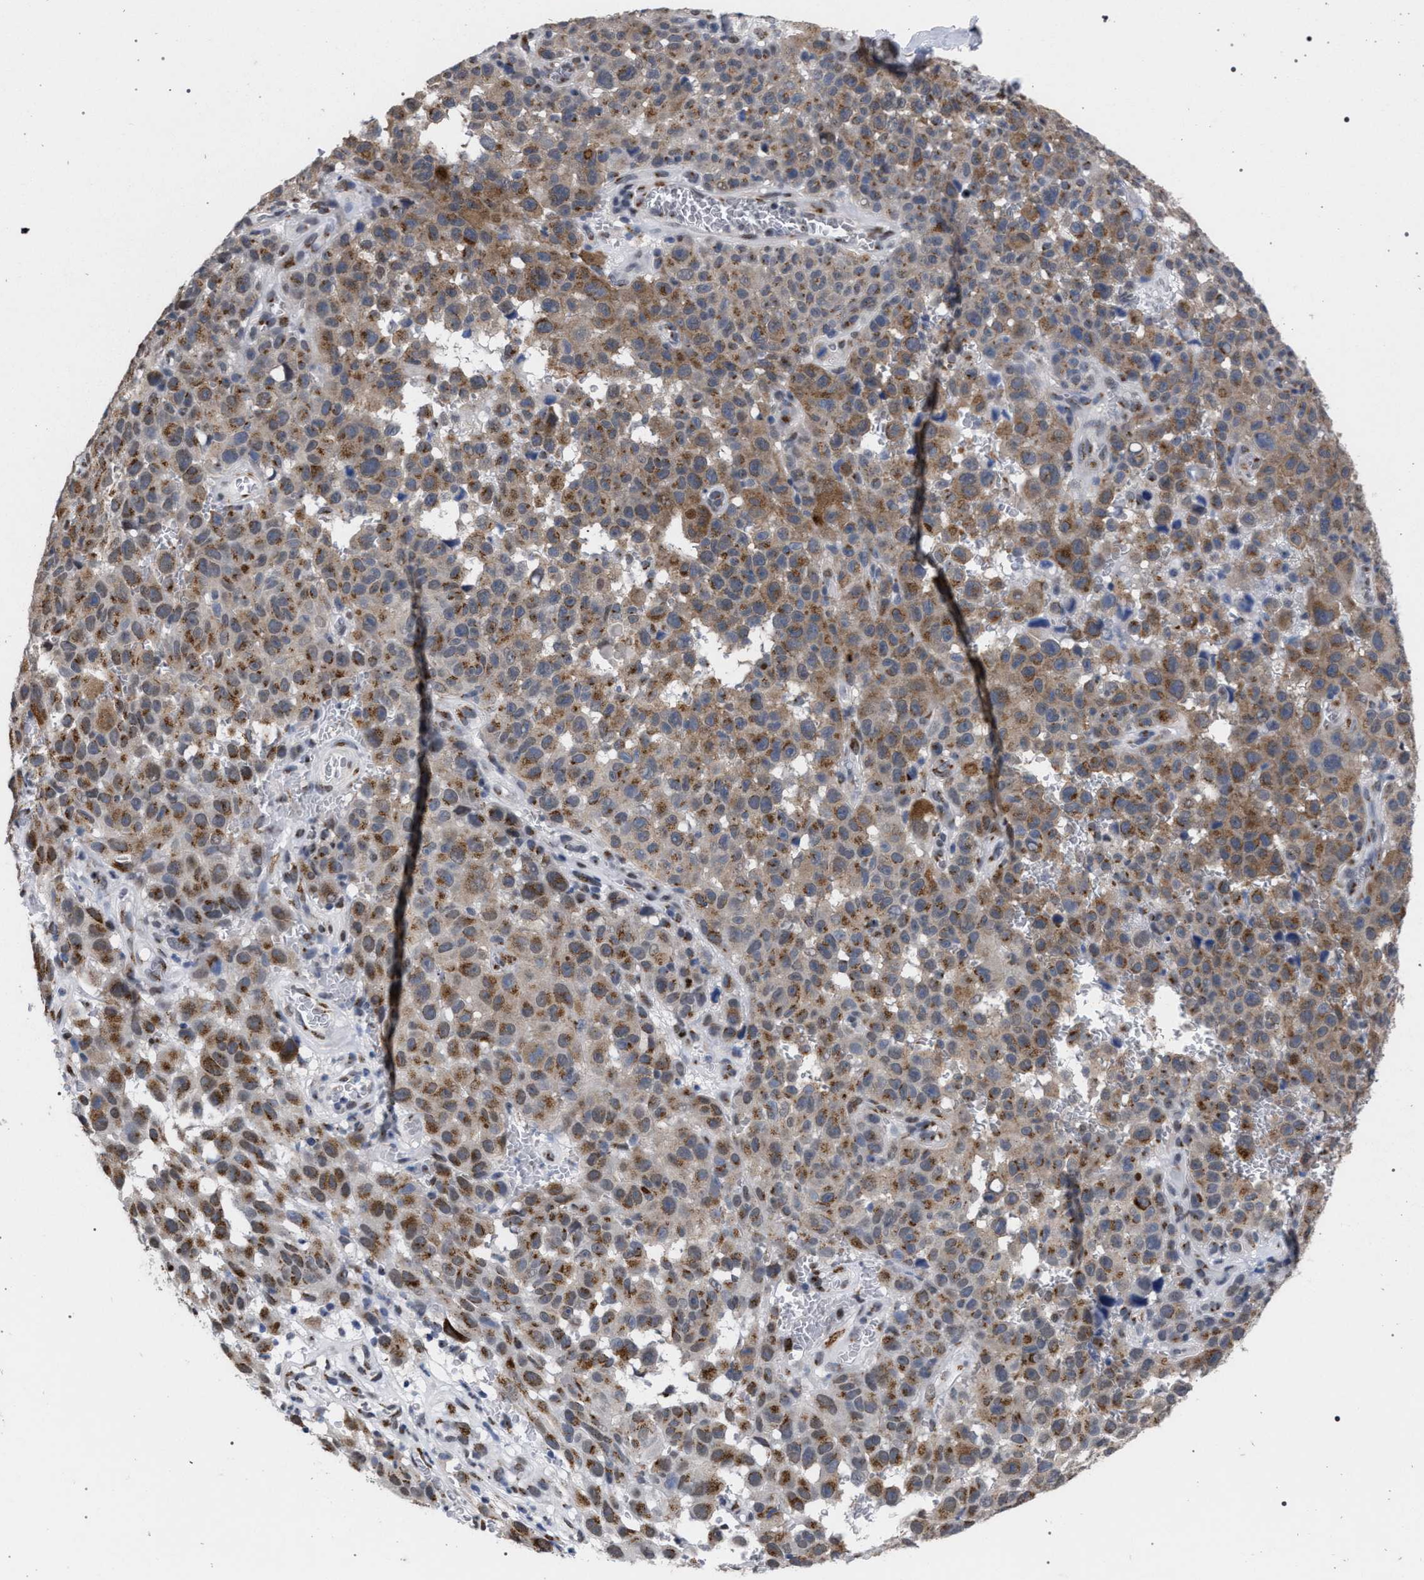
{"staining": {"intensity": "moderate", "quantity": ">75%", "location": "cytoplasmic/membranous"}, "tissue": "melanoma", "cell_type": "Tumor cells", "image_type": "cancer", "snomed": [{"axis": "morphology", "description": "Malignant melanoma, NOS"}, {"axis": "topography", "description": "Skin"}], "caption": "A histopathology image showing moderate cytoplasmic/membranous staining in about >75% of tumor cells in malignant melanoma, as visualized by brown immunohistochemical staining.", "gene": "GOLGA2", "patient": {"sex": "female", "age": 82}}